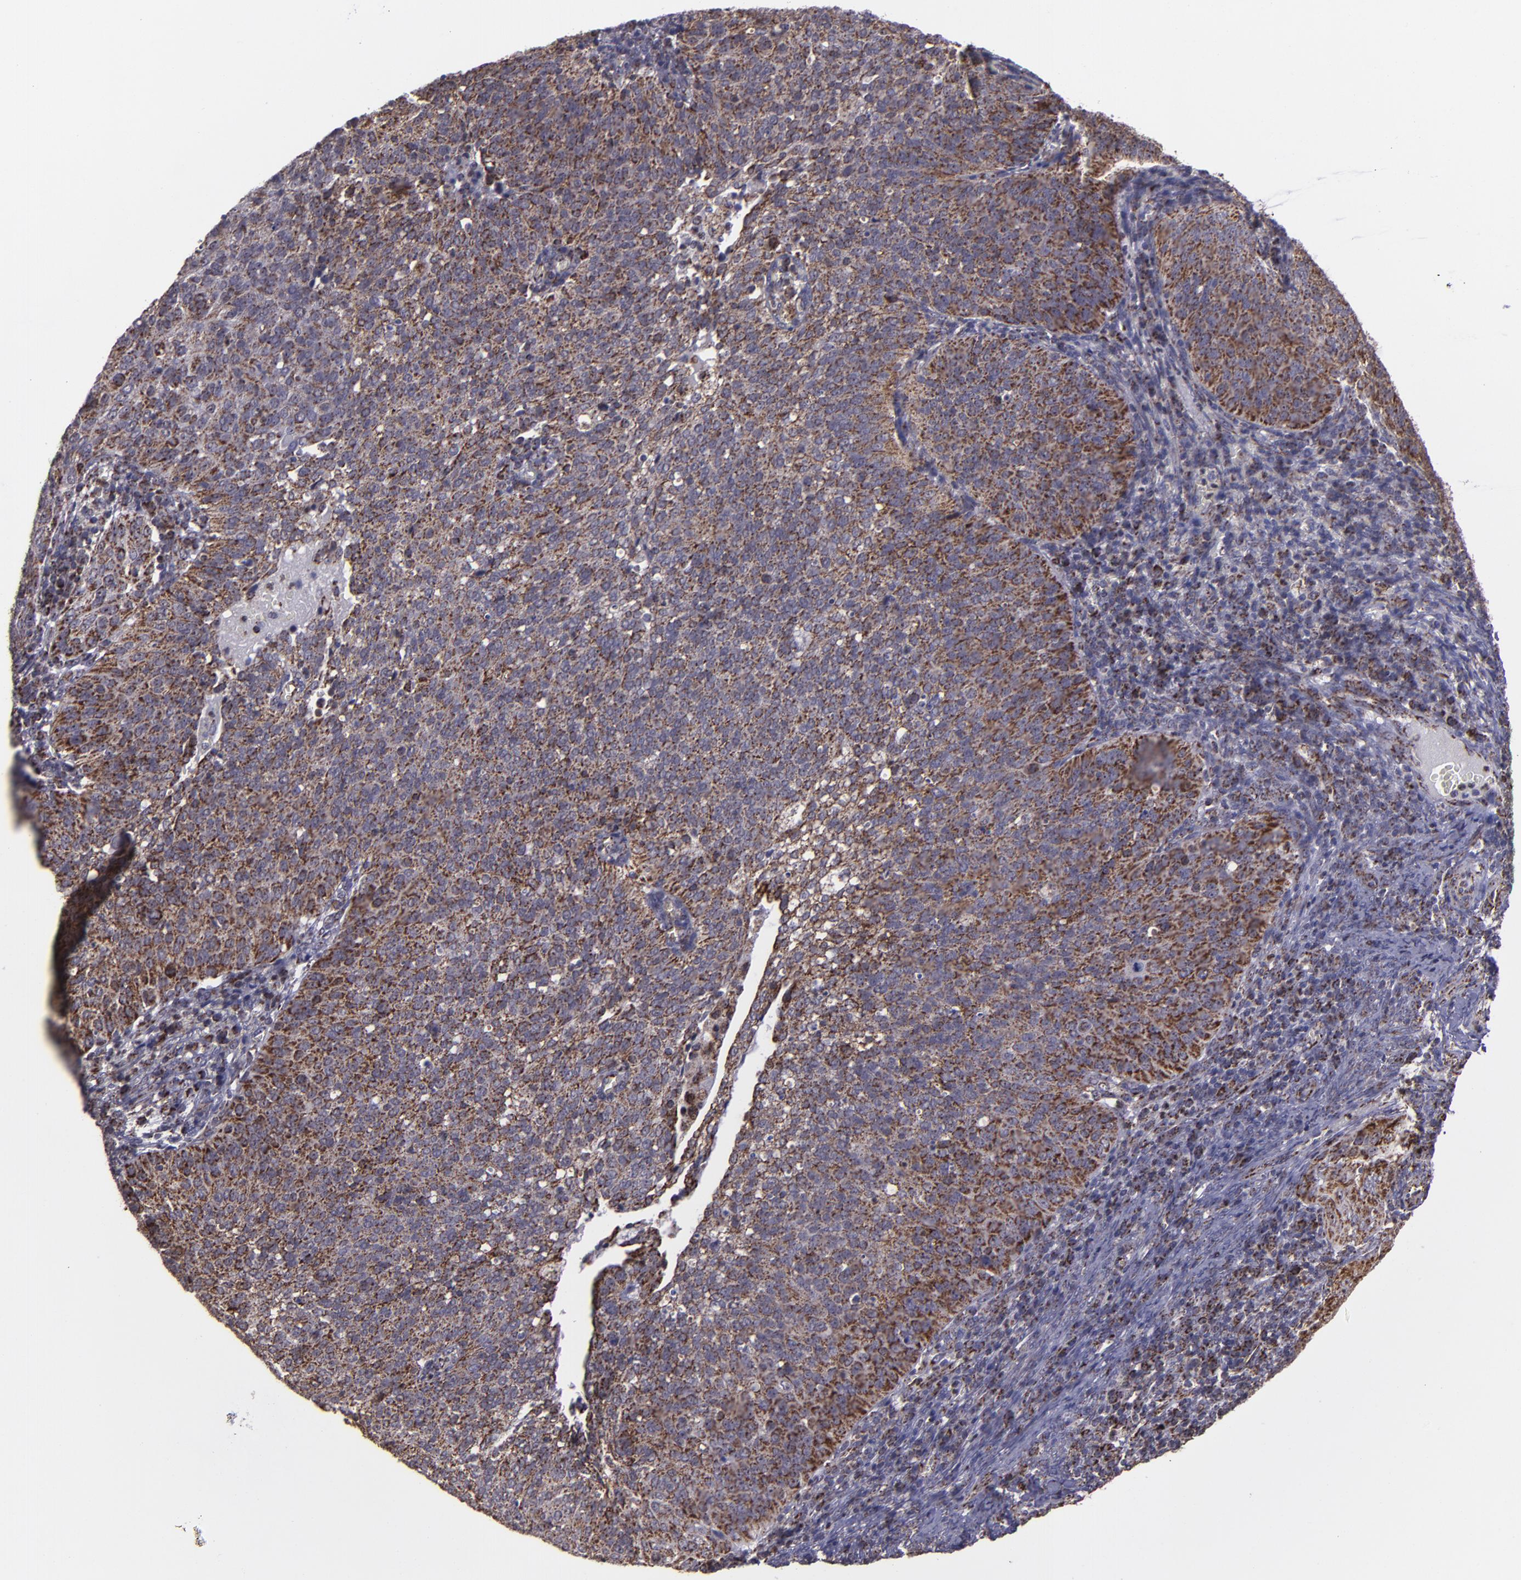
{"staining": {"intensity": "moderate", "quantity": ">75%", "location": "cytoplasmic/membranous"}, "tissue": "cervical cancer", "cell_type": "Tumor cells", "image_type": "cancer", "snomed": [{"axis": "morphology", "description": "Squamous cell carcinoma, NOS"}, {"axis": "topography", "description": "Cervix"}], "caption": "A medium amount of moderate cytoplasmic/membranous expression is present in about >75% of tumor cells in cervical cancer (squamous cell carcinoma) tissue.", "gene": "LONP1", "patient": {"sex": "female", "age": 39}}